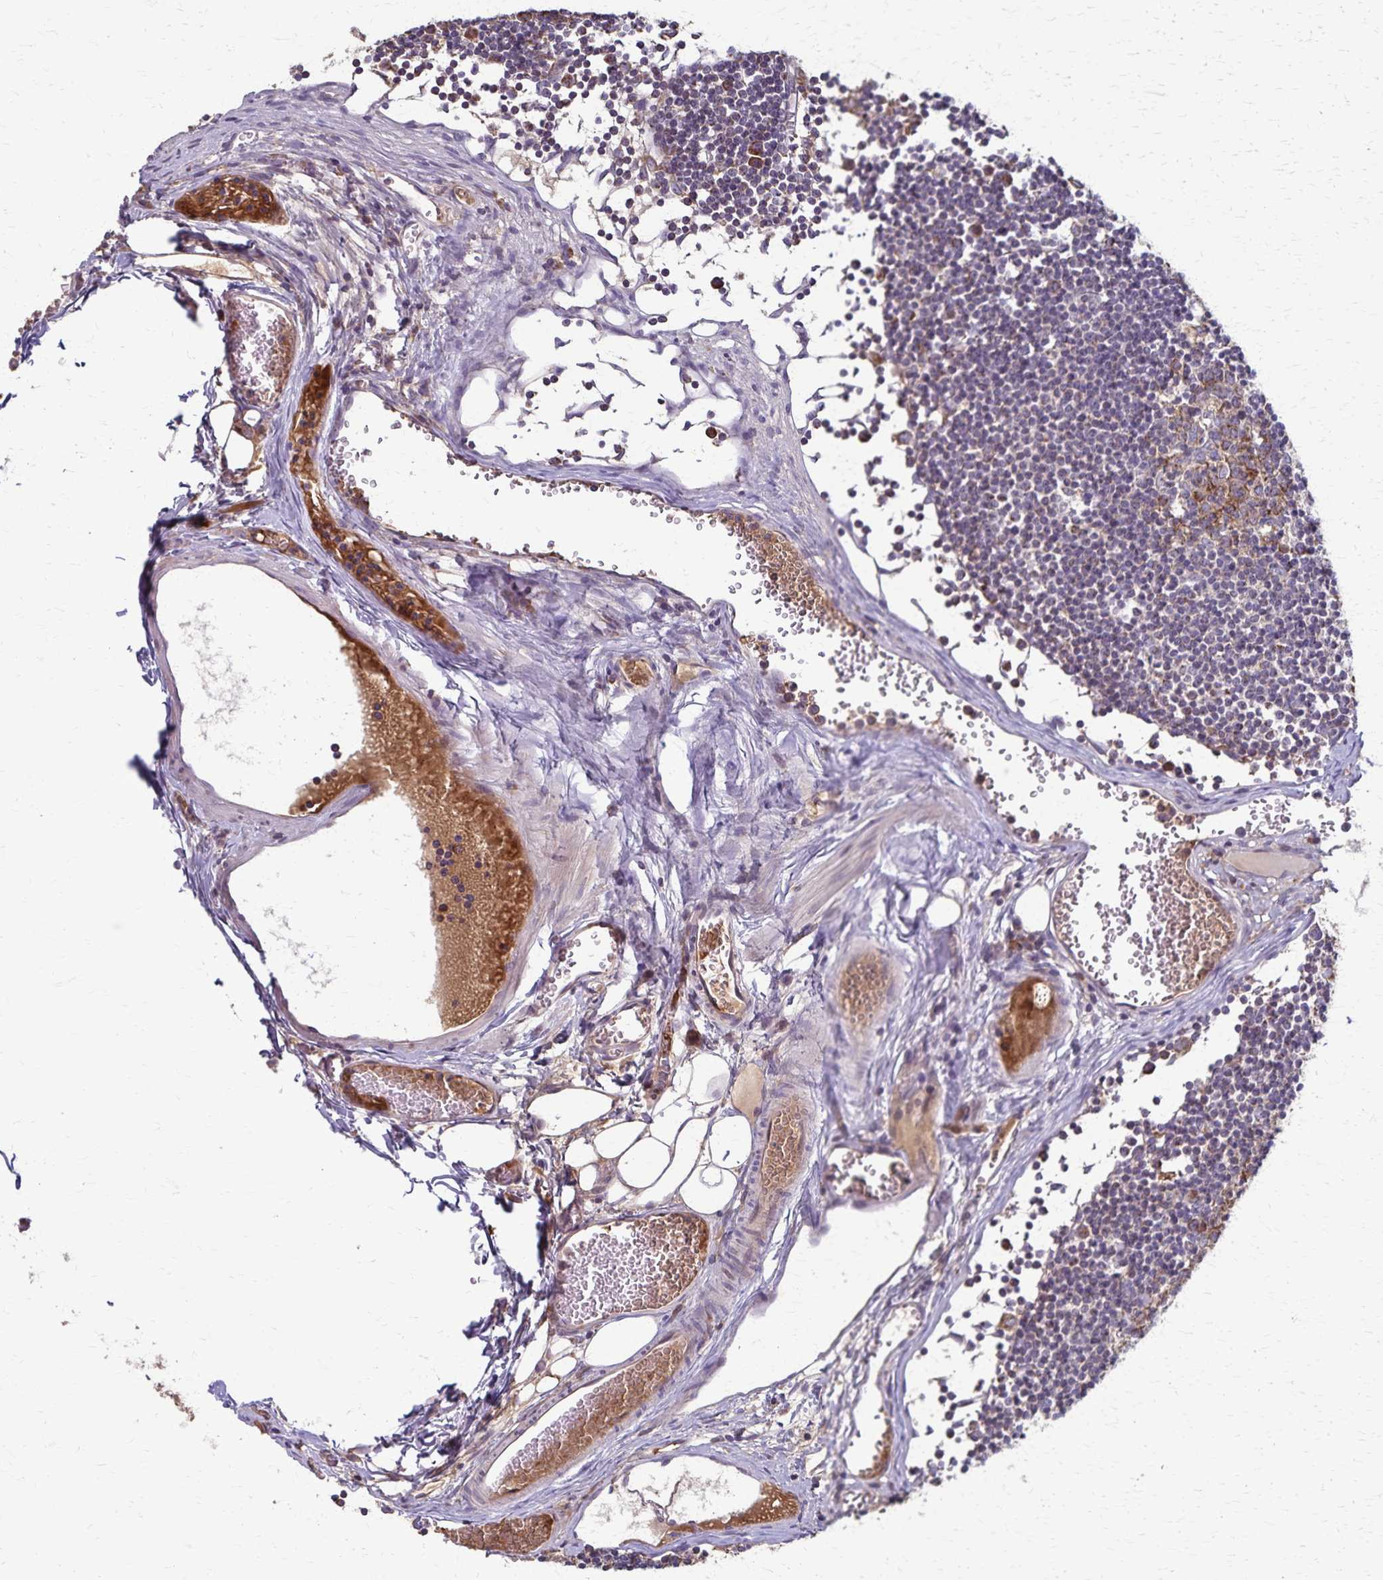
{"staining": {"intensity": "moderate", "quantity": "25%-75%", "location": "cytoplasmic/membranous"}, "tissue": "lymph node", "cell_type": "Germinal center cells", "image_type": "normal", "snomed": [{"axis": "morphology", "description": "Normal tissue, NOS"}, {"axis": "topography", "description": "Lymph node"}], "caption": "Protein staining exhibits moderate cytoplasmic/membranous positivity in approximately 25%-75% of germinal center cells in benign lymph node. Nuclei are stained in blue.", "gene": "RNF10", "patient": {"sex": "female", "age": 11}}